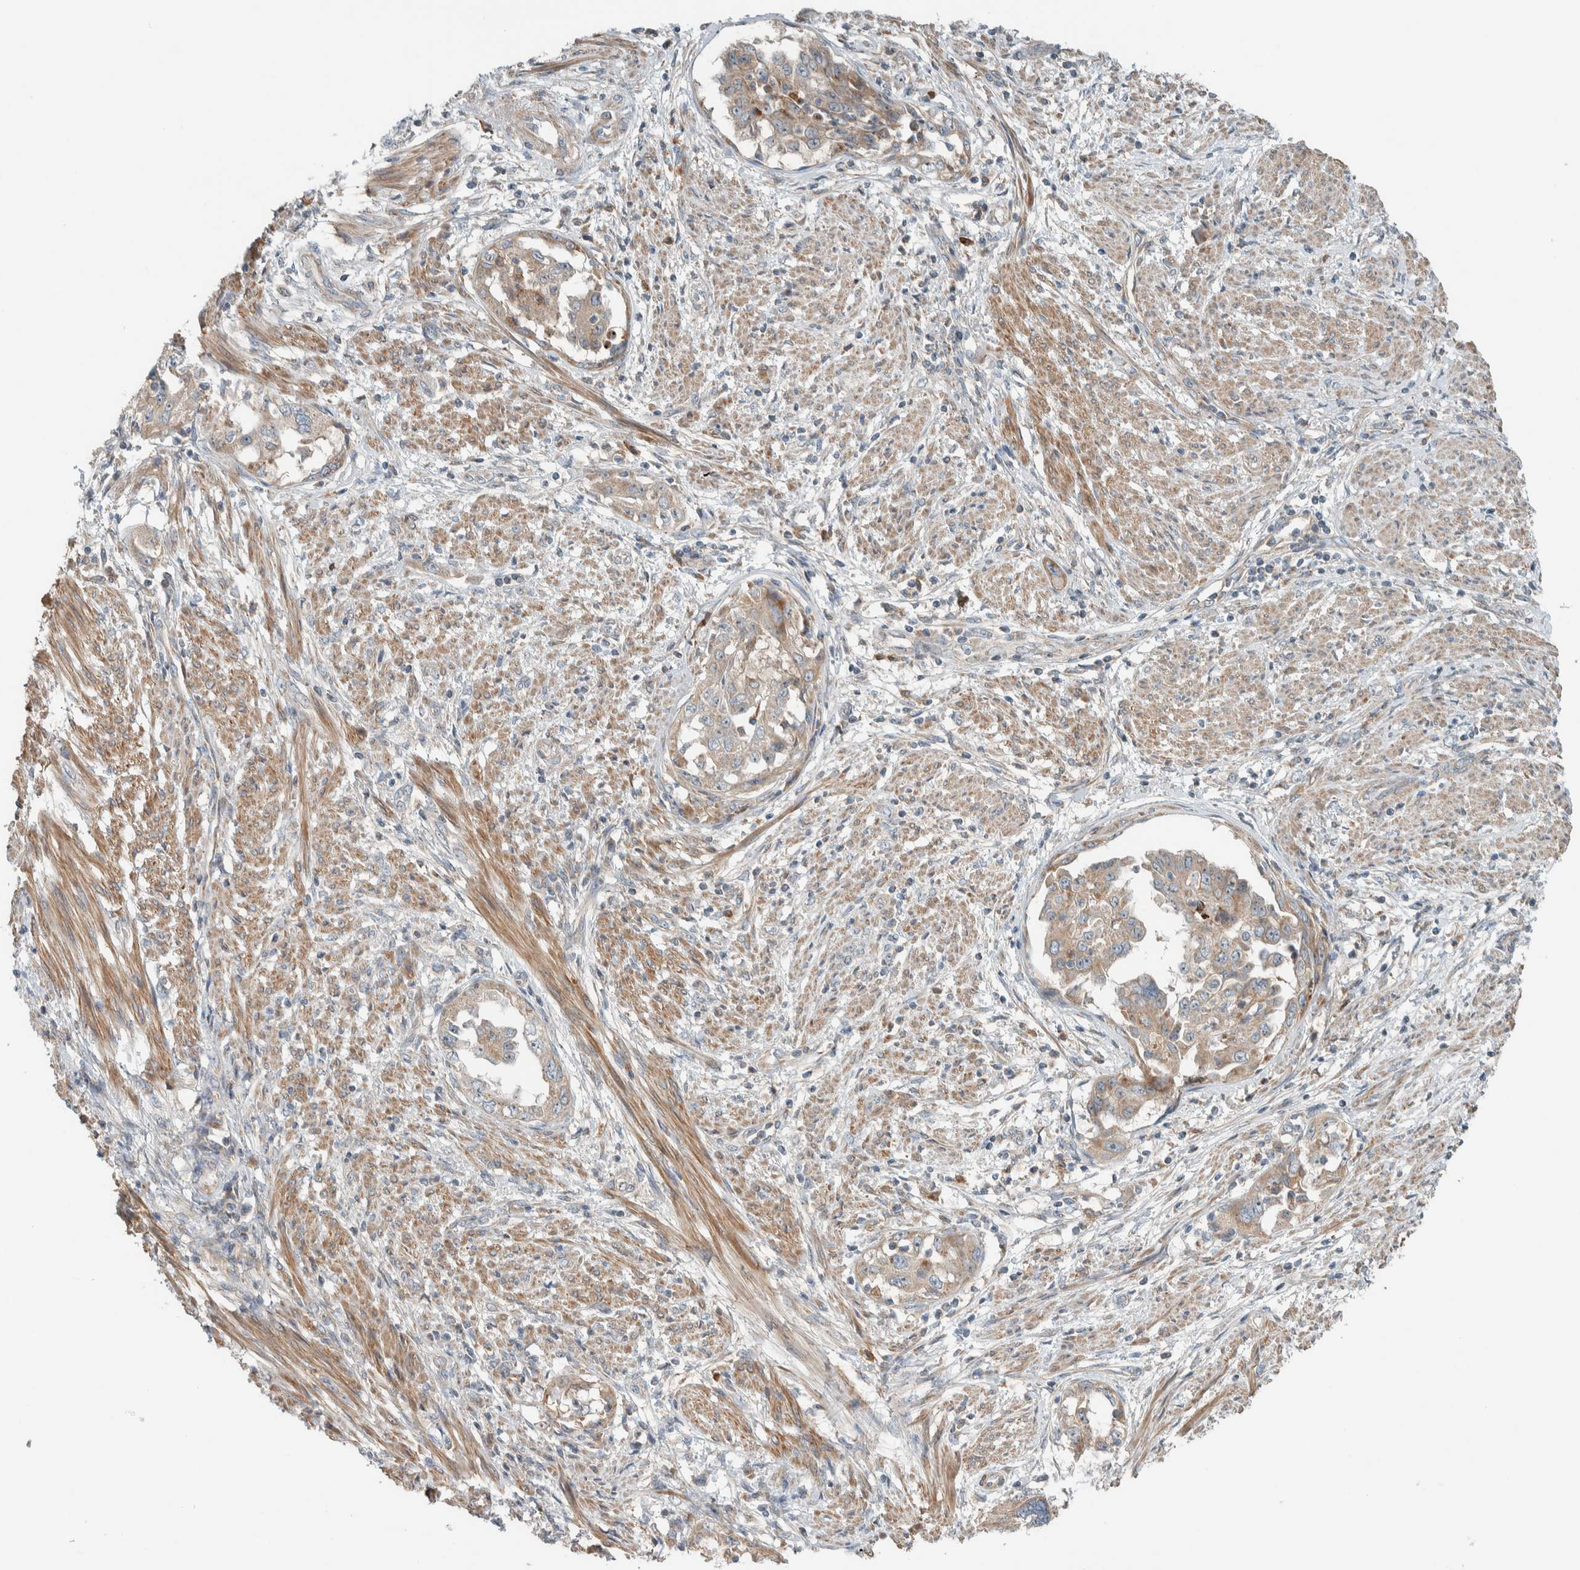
{"staining": {"intensity": "weak", "quantity": ">75%", "location": "cytoplasmic/membranous,nuclear"}, "tissue": "endometrial cancer", "cell_type": "Tumor cells", "image_type": "cancer", "snomed": [{"axis": "morphology", "description": "Adenocarcinoma, NOS"}, {"axis": "topography", "description": "Endometrium"}], "caption": "Tumor cells reveal weak cytoplasmic/membranous and nuclear positivity in about >75% of cells in adenocarcinoma (endometrial).", "gene": "SLFN12L", "patient": {"sex": "female", "age": 85}}